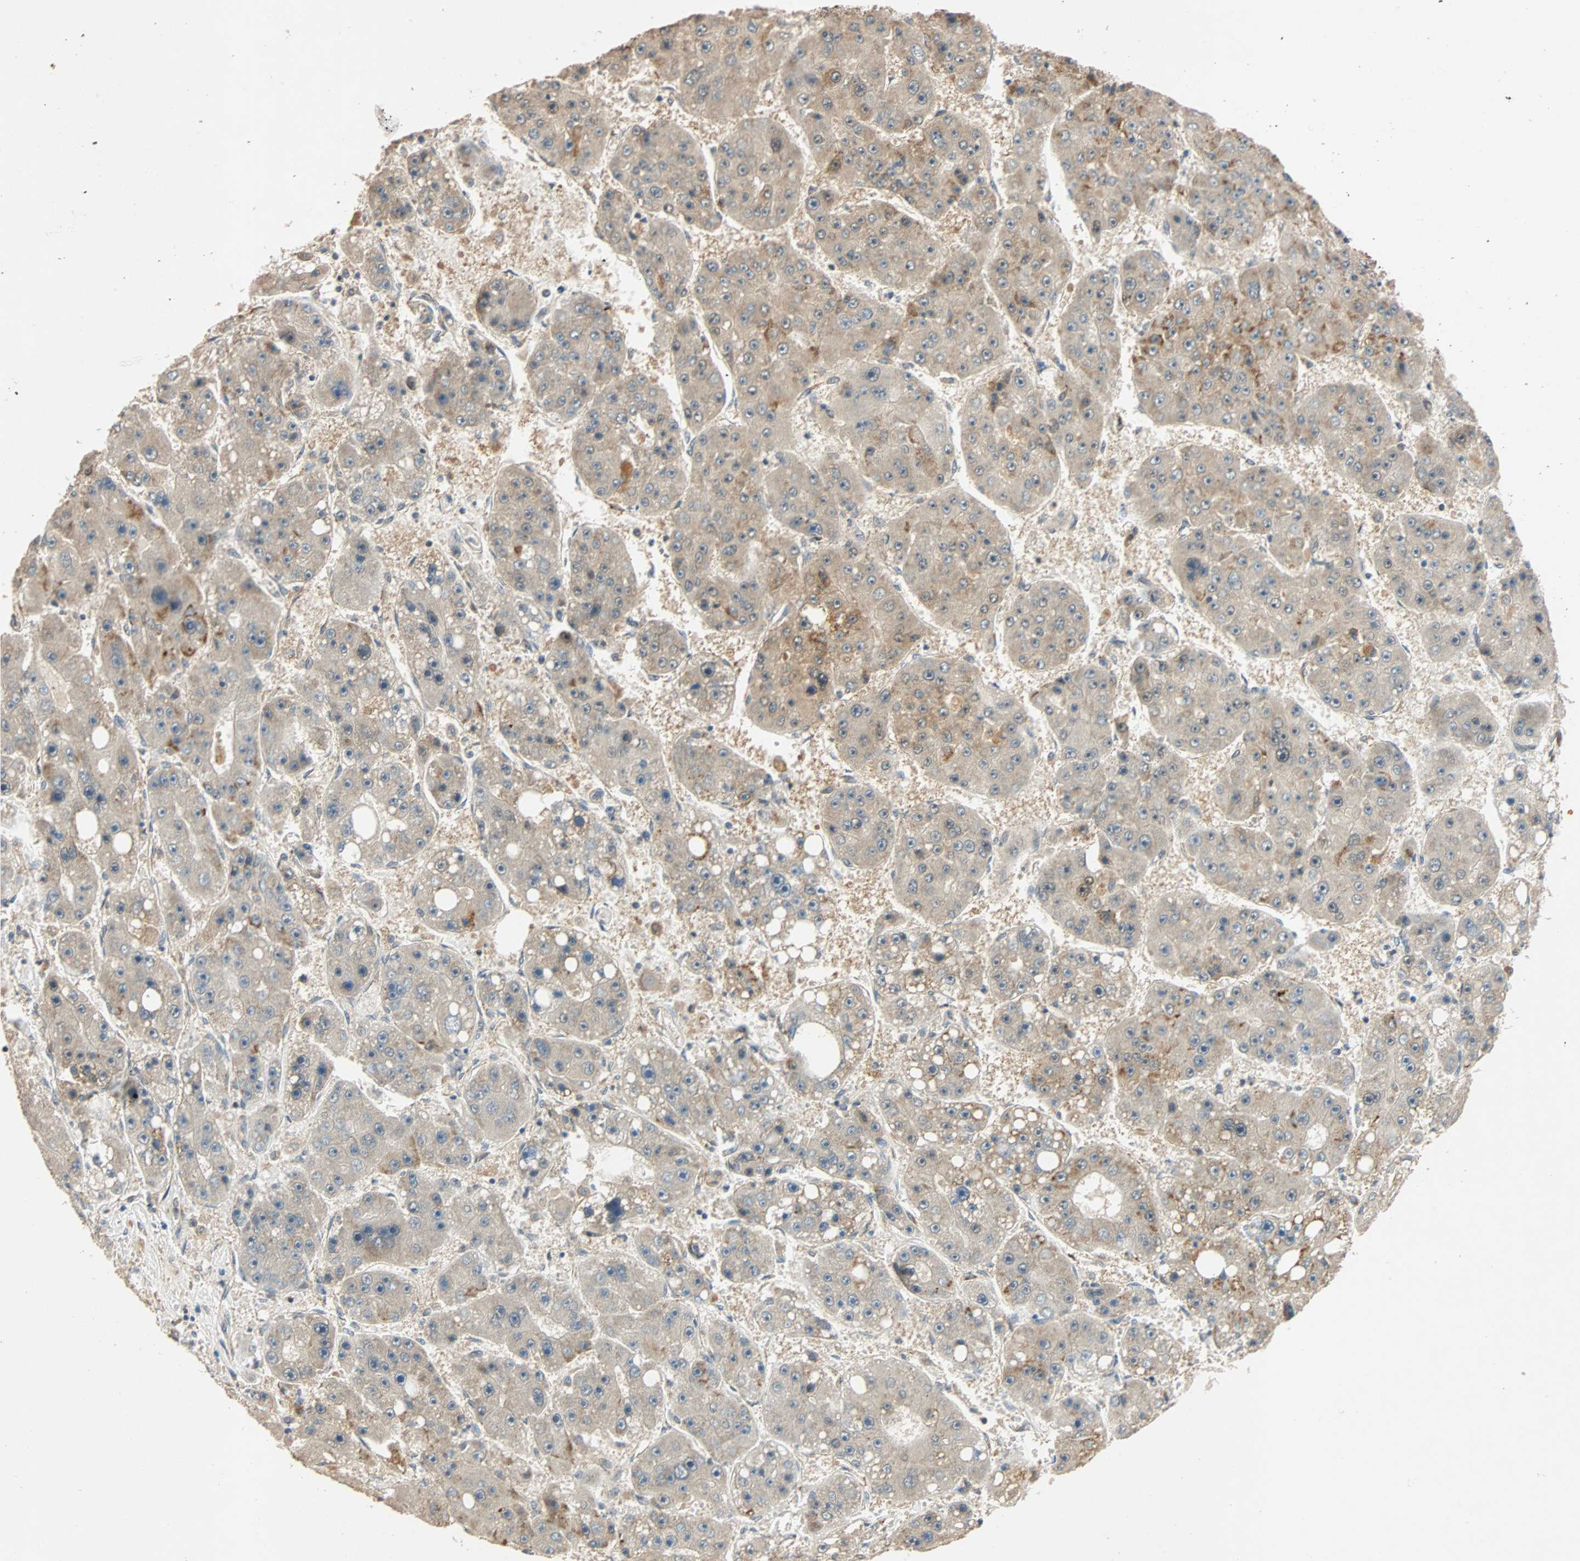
{"staining": {"intensity": "moderate", "quantity": "25%-75%", "location": "cytoplasmic/membranous"}, "tissue": "liver cancer", "cell_type": "Tumor cells", "image_type": "cancer", "snomed": [{"axis": "morphology", "description": "Carcinoma, Hepatocellular, NOS"}, {"axis": "topography", "description": "Liver"}], "caption": "Immunohistochemistry (IHC) (DAB (3,3'-diaminobenzidine)) staining of liver cancer demonstrates moderate cytoplasmic/membranous protein positivity in approximately 25%-75% of tumor cells. (Brightfield microscopy of DAB IHC at high magnification).", "gene": "QSER1", "patient": {"sex": "female", "age": 61}}